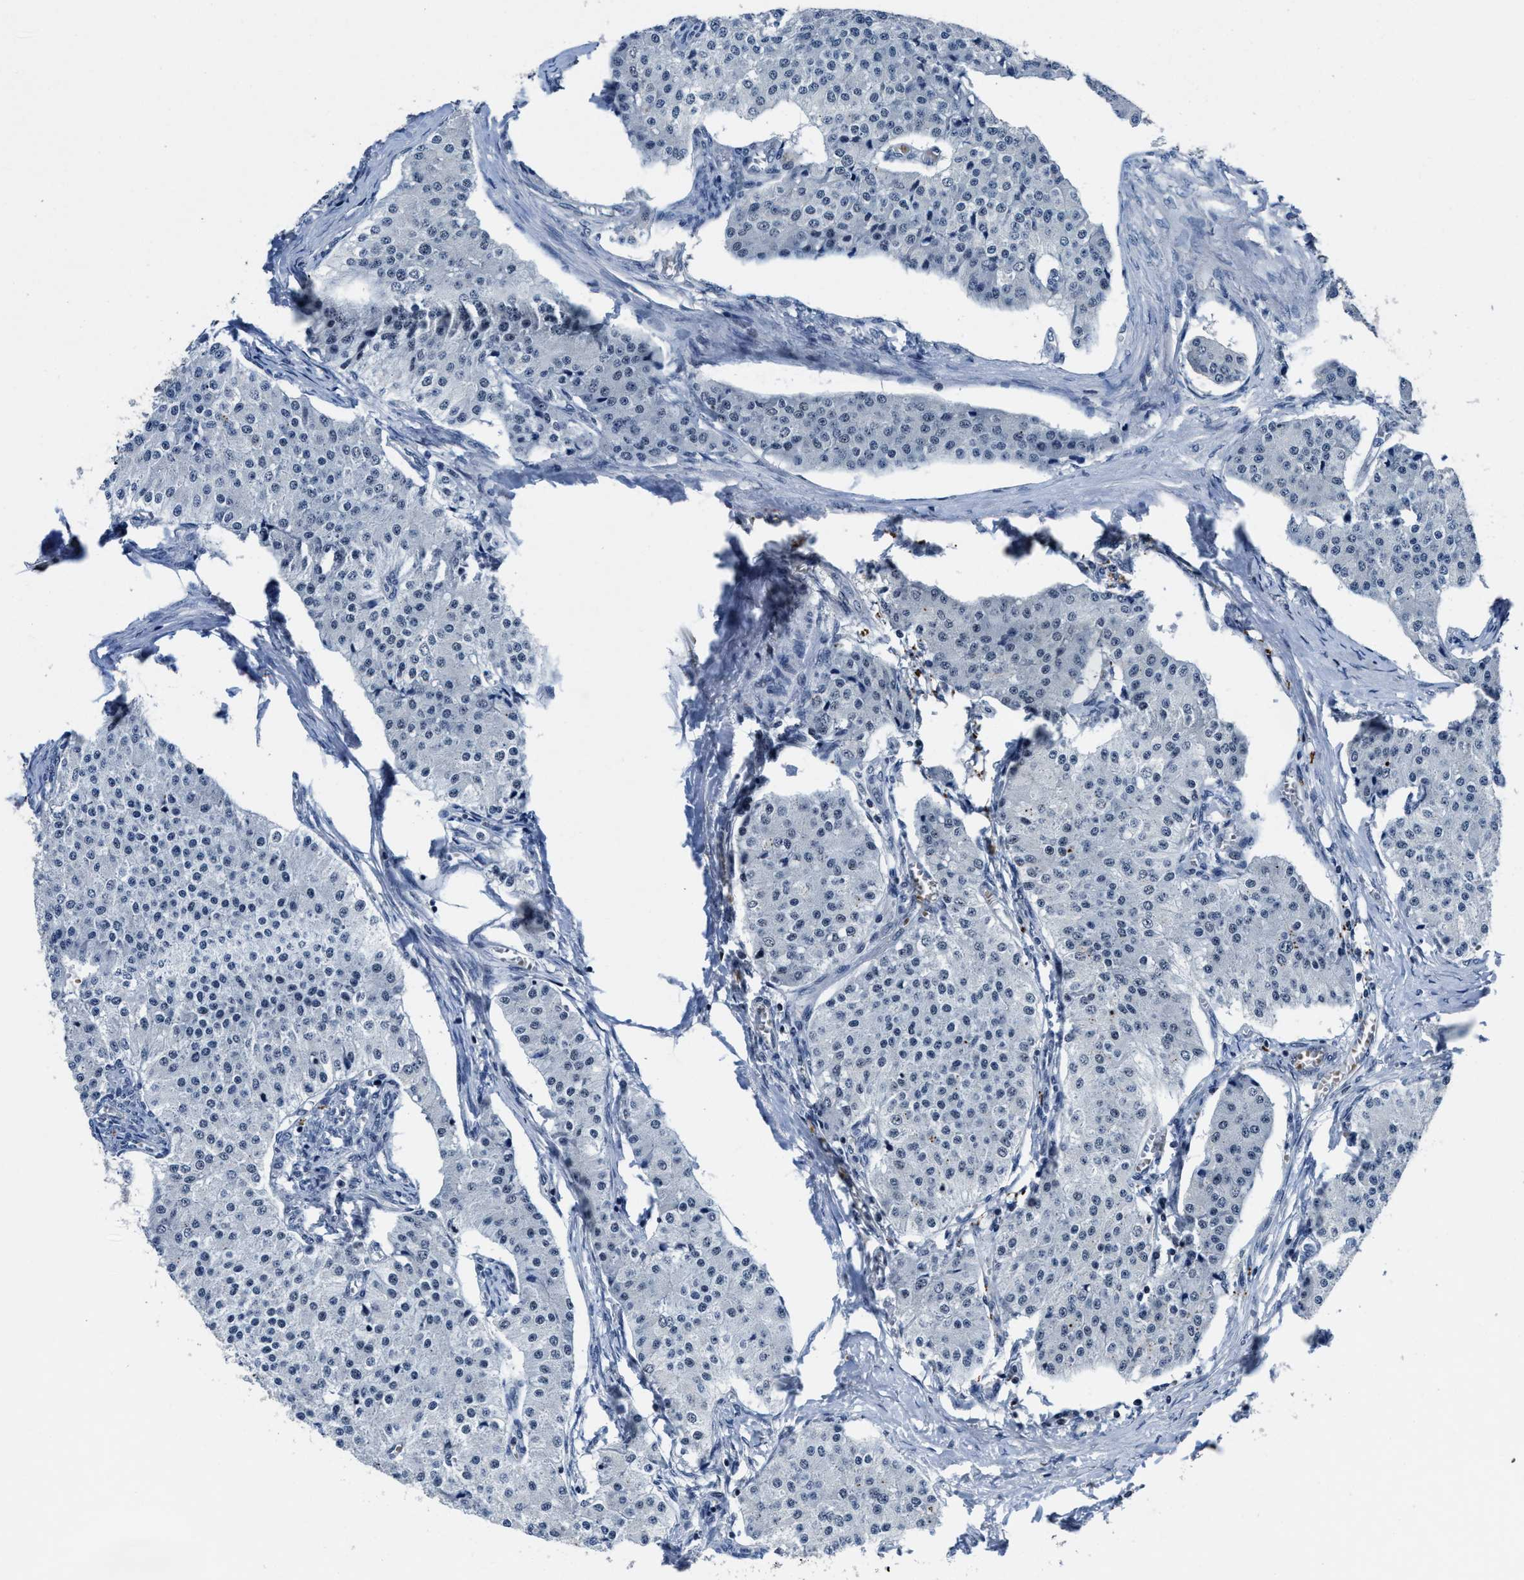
{"staining": {"intensity": "negative", "quantity": "none", "location": "none"}, "tissue": "carcinoid", "cell_type": "Tumor cells", "image_type": "cancer", "snomed": [{"axis": "morphology", "description": "Carcinoid, malignant, NOS"}, {"axis": "topography", "description": "Colon"}], "caption": "This is an immunohistochemistry (IHC) image of human carcinoid. There is no staining in tumor cells.", "gene": "ZNF233", "patient": {"sex": "female", "age": 52}}